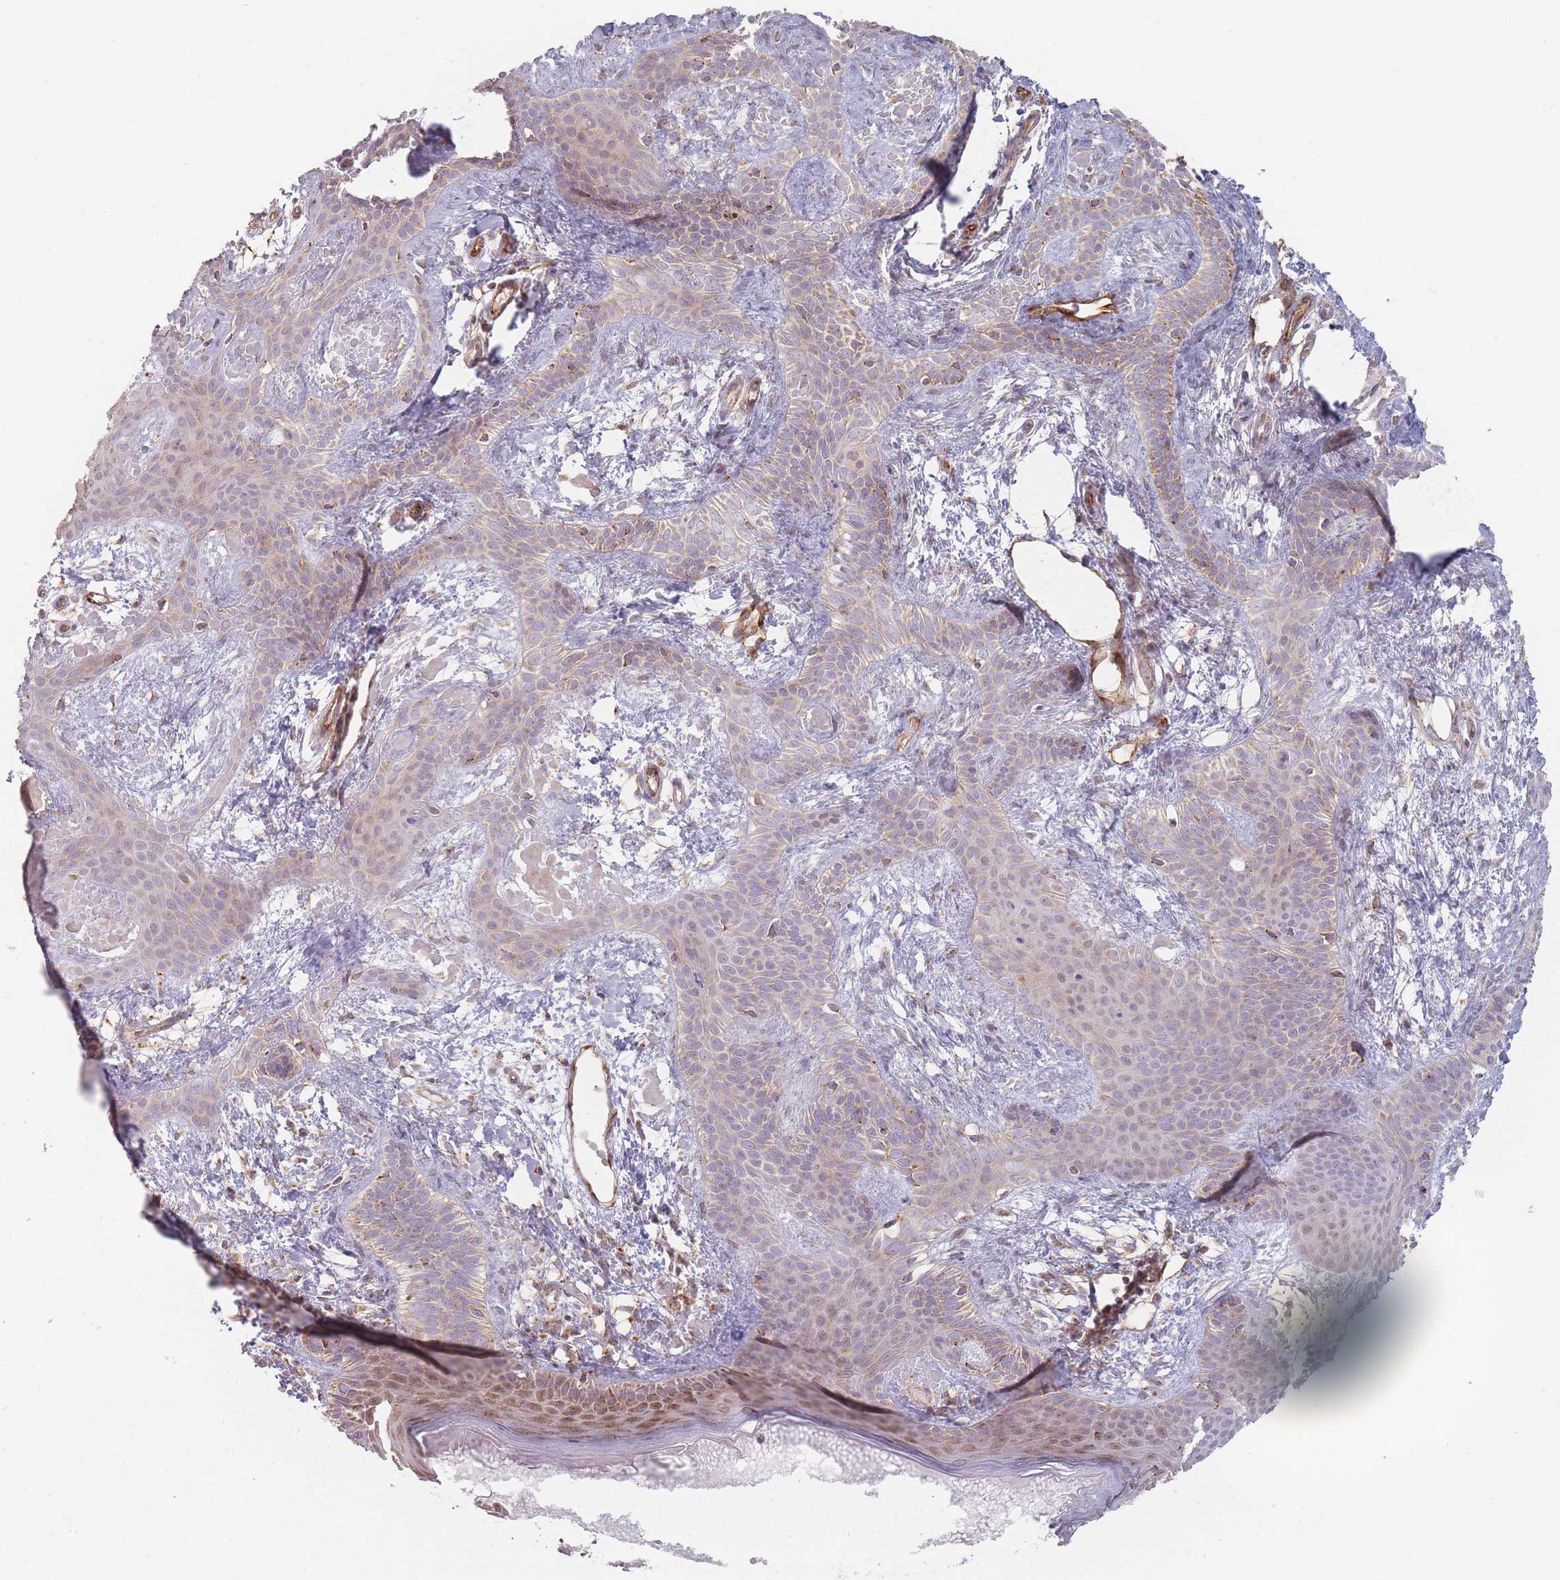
{"staining": {"intensity": "weak", "quantity": "25%-75%", "location": "cytoplasmic/membranous"}, "tissue": "skin cancer", "cell_type": "Tumor cells", "image_type": "cancer", "snomed": [{"axis": "morphology", "description": "Basal cell carcinoma"}, {"axis": "topography", "description": "Skin"}], "caption": "About 25%-75% of tumor cells in basal cell carcinoma (skin) reveal weak cytoplasmic/membranous protein expression as visualized by brown immunohistochemical staining.", "gene": "ESRP2", "patient": {"sex": "male", "age": 78}}